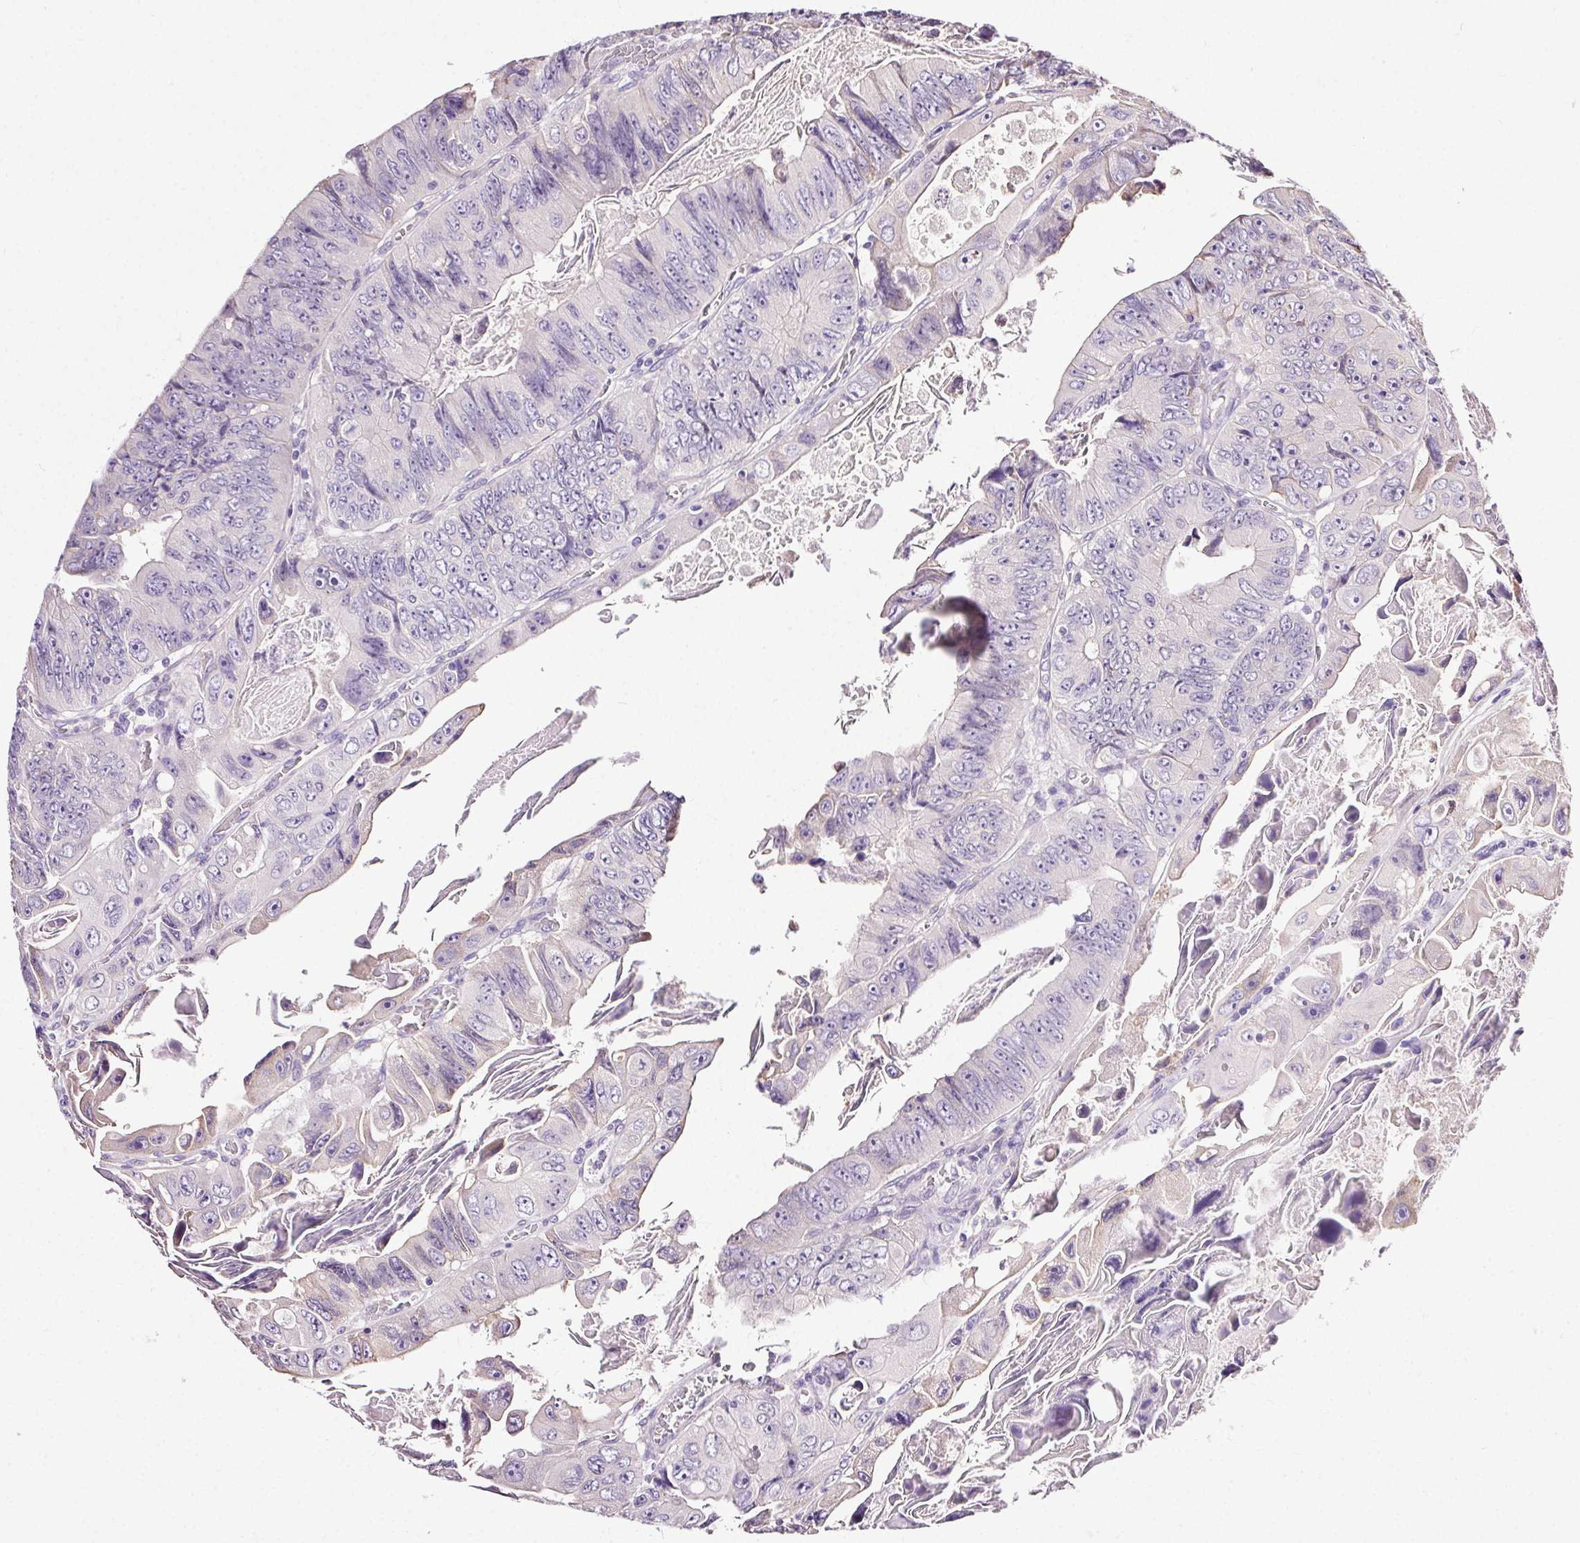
{"staining": {"intensity": "negative", "quantity": "none", "location": "none"}, "tissue": "colorectal cancer", "cell_type": "Tumor cells", "image_type": "cancer", "snomed": [{"axis": "morphology", "description": "Adenocarcinoma, NOS"}, {"axis": "topography", "description": "Colon"}], "caption": "The IHC histopathology image has no significant positivity in tumor cells of colorectal cancer tissue.", "gene": "SNX31", "patient": {"sex": "female", "age": 84}}